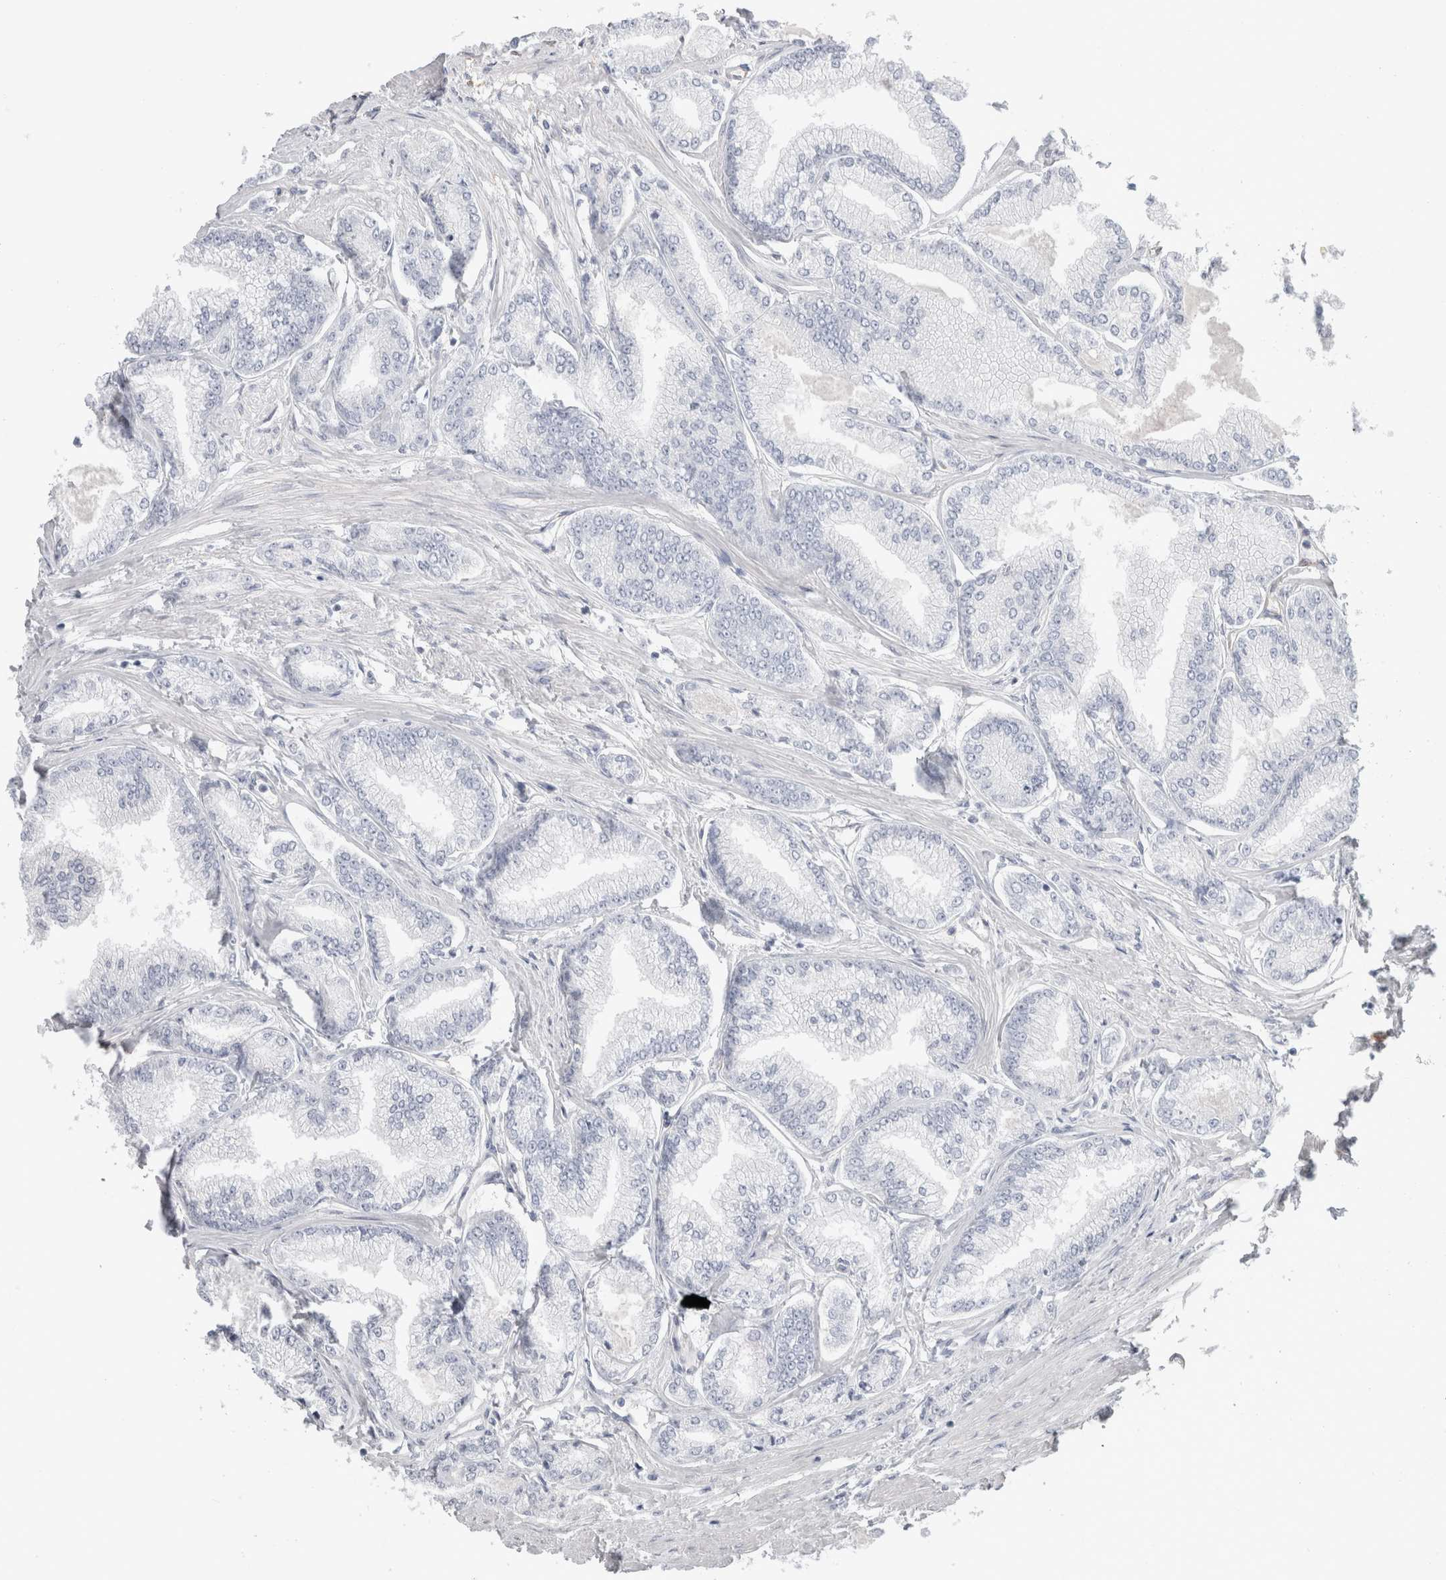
{"staining": {"intensity": "negative", "quantity": "none", "location": "none"}, "tissue": "prostate cancer", "cell_type": "Tumor cells", "image_type": "cancer", "snomed": [{"axis": "morphology", "description": "Adenocarcinoma, Low grade"}, {"axis": "topography", "description": "Prostate"}], "caption": "Protein analysis of prostate cancer (adenocarcinoma (low-grade)) shows no significant positivity in tumor cells.", "gene": "SYTL5", "patient": {"sex": "male", "age": 52}}